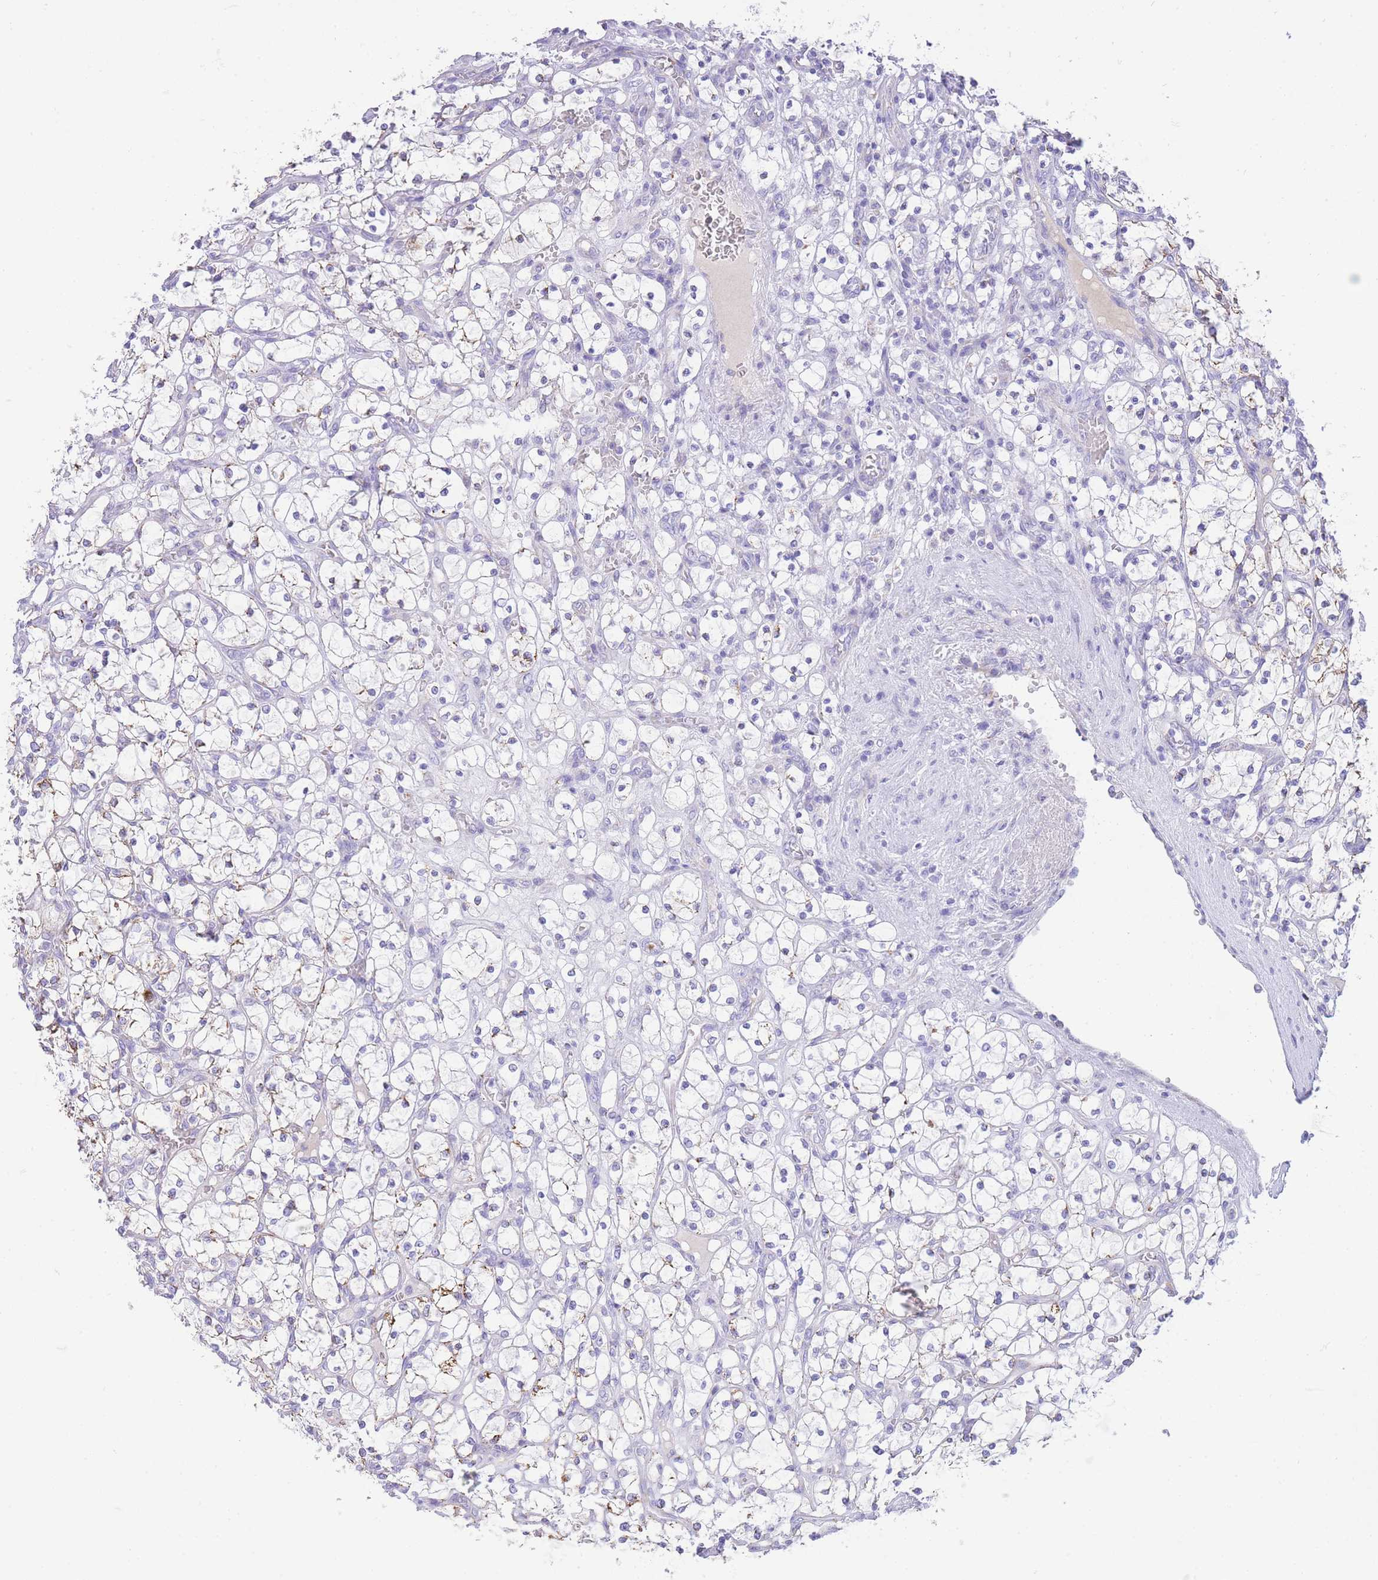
{"staining": {"intensity": "moderate", "quantity": "<25%", "location": "cytoplasmic/membranous"}, "tissue": "renal cancer", "cell_type": "Tumor cells", "image_type": "cancer", "snomed": [{"axis": "morphology", "description": "Adenocarcinoma, NOS"}, {"axis": "topography", "description": "Kidney"}], "caption": "IHC photomicrograph of neoplastic tissue: human renal cancer (adenocarcinoma) stained using immunohistochemistry (IHC) displays low levels of moderate protein expression localized specifically in the cytoplasmic/membranous of tumor cells, appearing as a cytoplasmic/membranous brown color.", "gene": "ACSM4", "patient": {"sex": "female", "age": 69}}